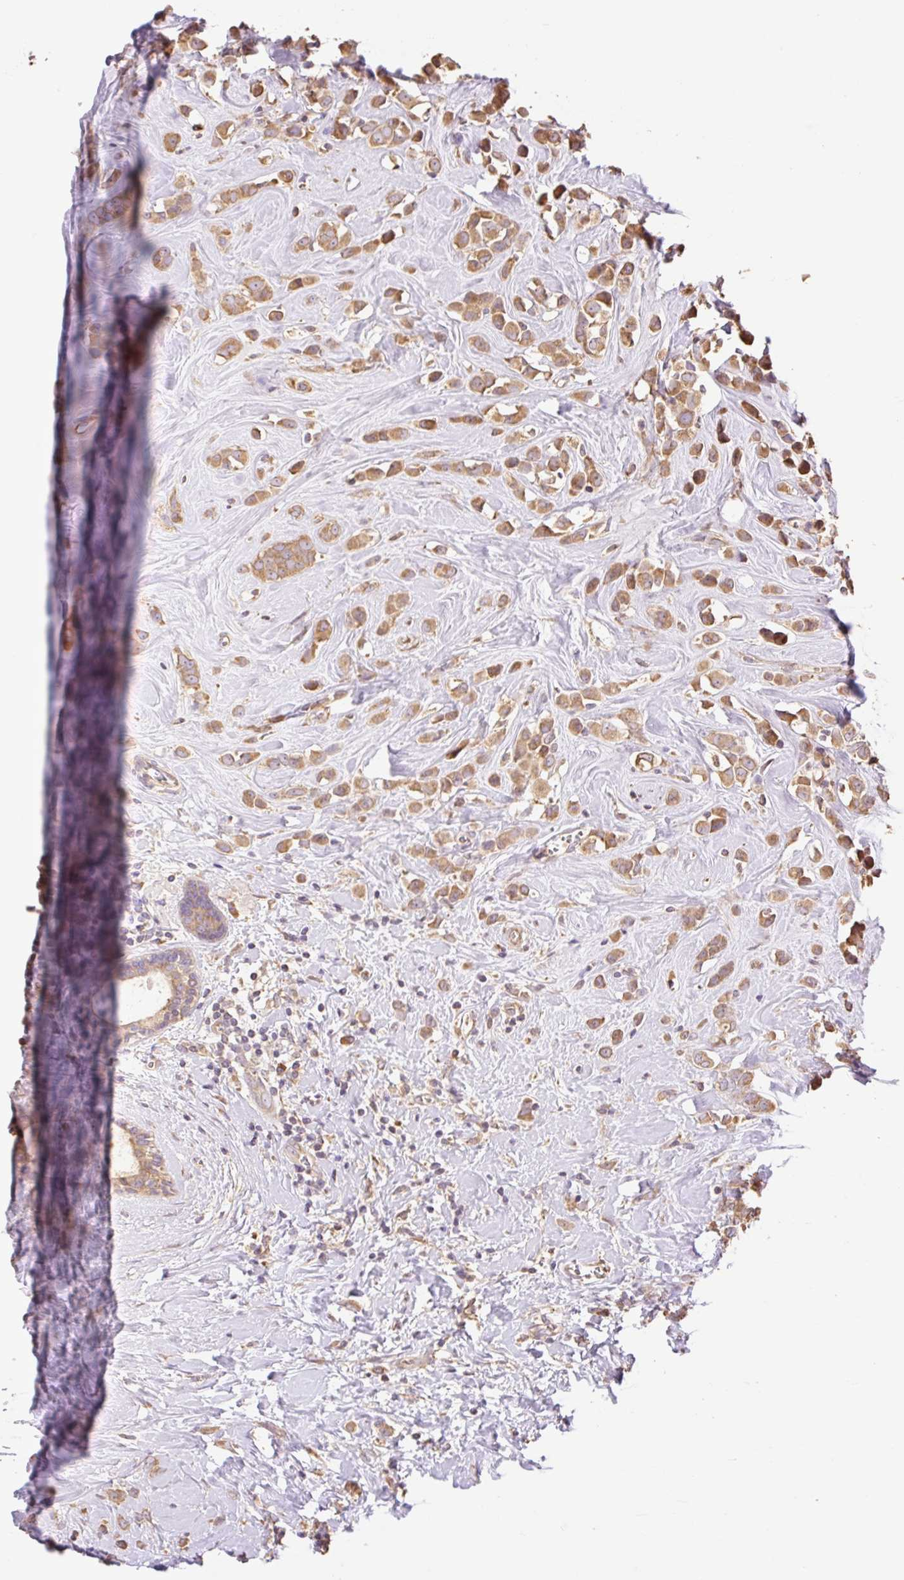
{"staining": {"intensity": "moderate", "quantity": ">75%", "location": "cytoplasmic/membranous"}, "tissue": "breast cancer", "cell_type": "Tumor cells", "image_type": "cancer", "snomed": [{"axis": "morphology", "description": "Duct carcinoma"}, {"axis": "topography", "description": "Breast"}], "caption": "Human intraductal carcinoma (breast) stained with a protein marker shows moderate staining in tumor cells.", "gene": "DESI1", "patient": {"sex": "female", "age": 80}}